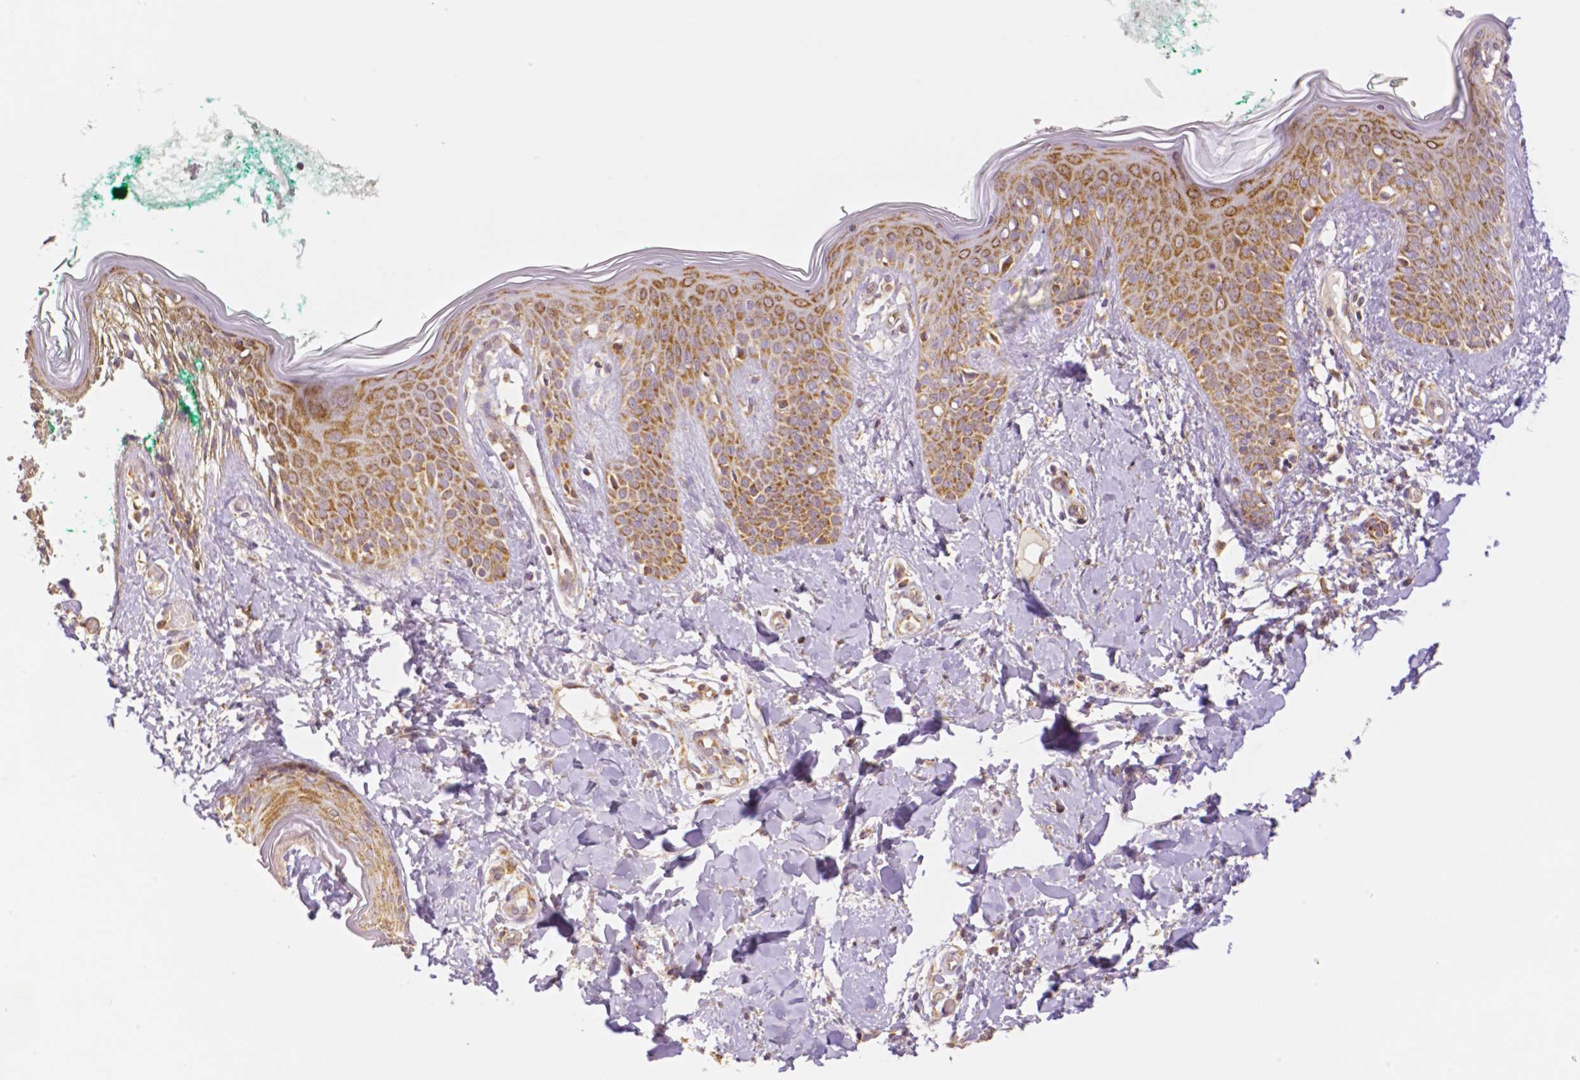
{"staining": {"intensity": "moderate", "quantity": "<25%", "location": "cytoplasmic/membranous"}, "tissue": "skin", "cell_type": "Fibroblasts", "image_type": "normal", "snomed": [{"axis": "morphology", "description": "Normal tissue, NOS"}, {"axis": "topography", "description": "Skin"}], "caption": "Benign skin reveals moderate cytoplasmic/membranous expression in about <25% of fibroblasts.", "gene": "RHOT1", "patient": {"sex": "male", "age": 16}}